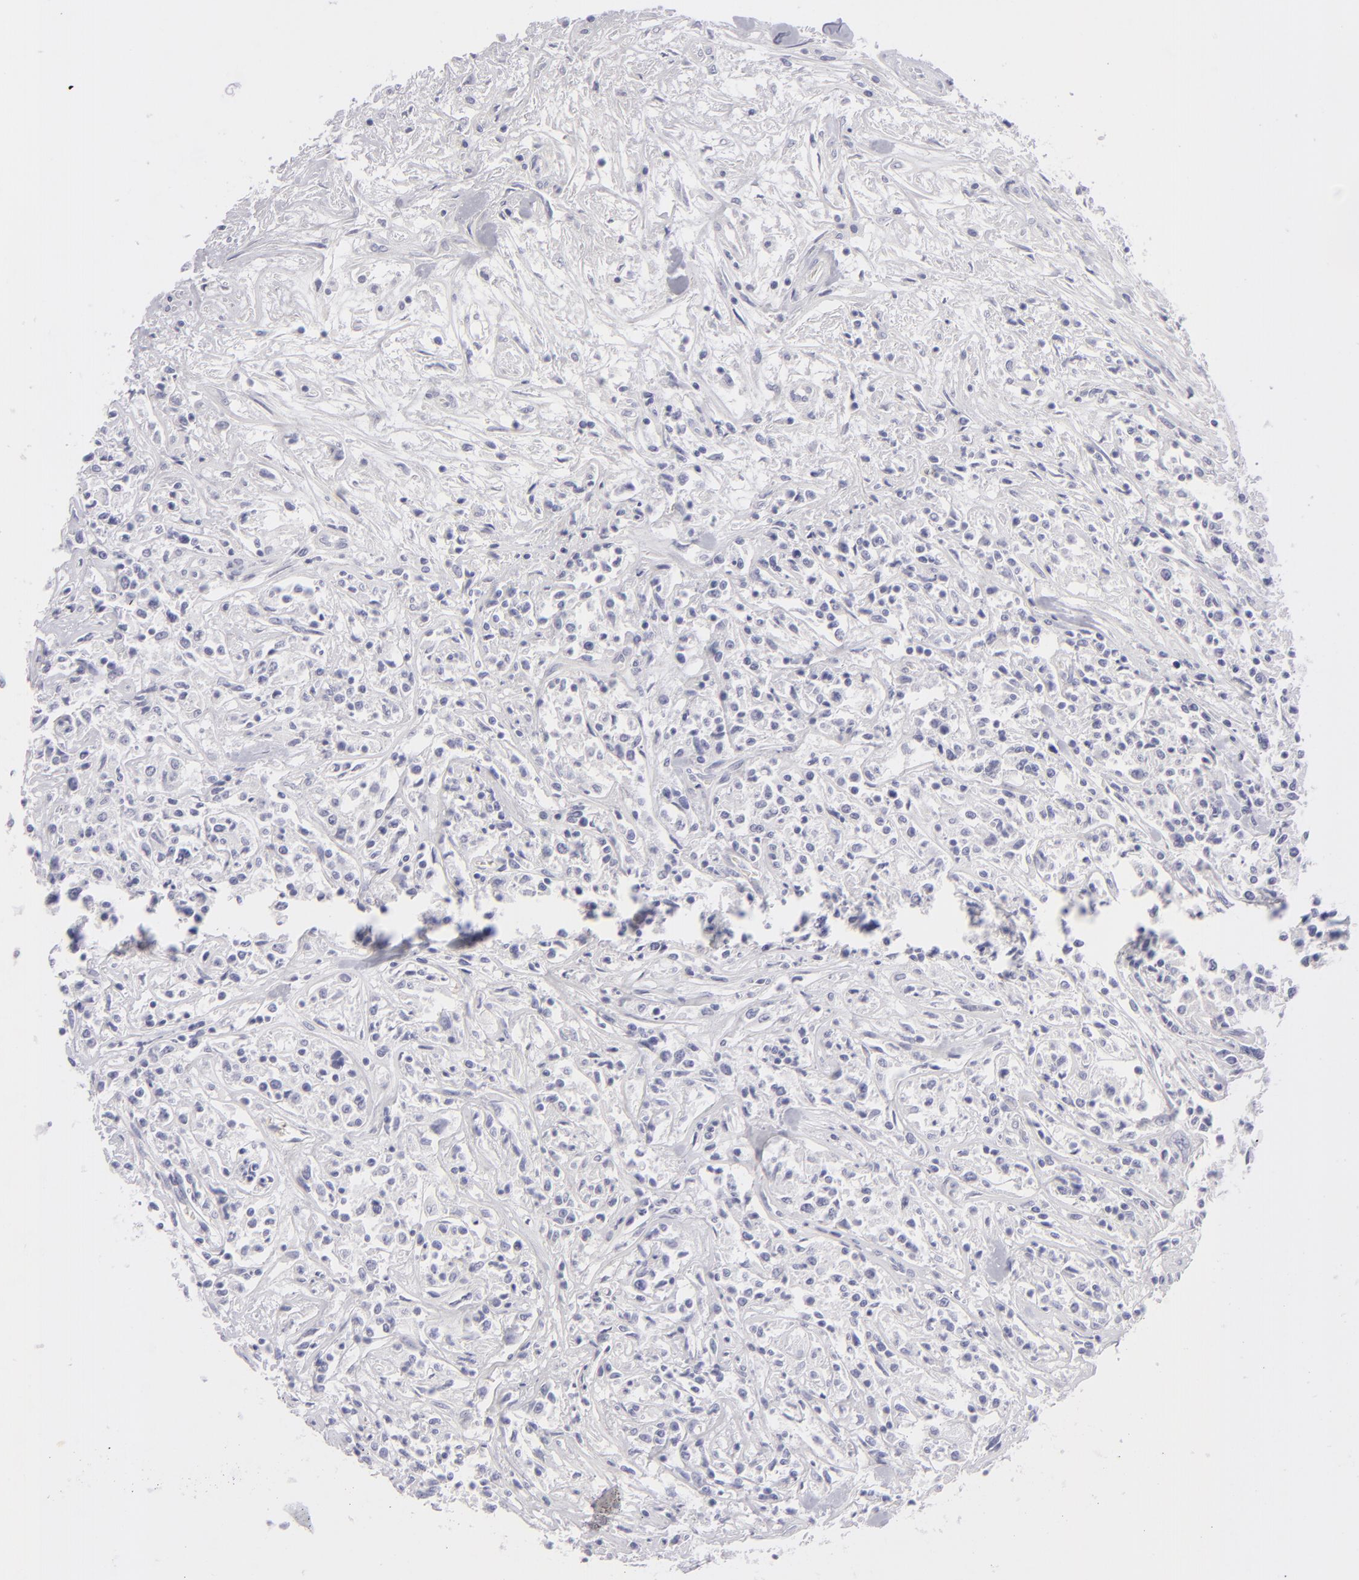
{"staining": {"intensity": "negative", "quantity": "none", "location": "none"}, "tissue": "lymphoma", "cell_type": "Tumor cells", "image_type": "cancer", "snomed": [{"axis": "morphology", "description": "Malignant lymphoma, non-Hodgkin's type, Low grade"}, {"axis": "topography", "description": "Small intestine"}], "caption": "An image of low-grade malignant lymphoma, non-Hodgkin's type stained for a protein displays no brown staining in tumor cells.", "gene": "DLG4", "patient": {"sex": "female", "age": 59}}